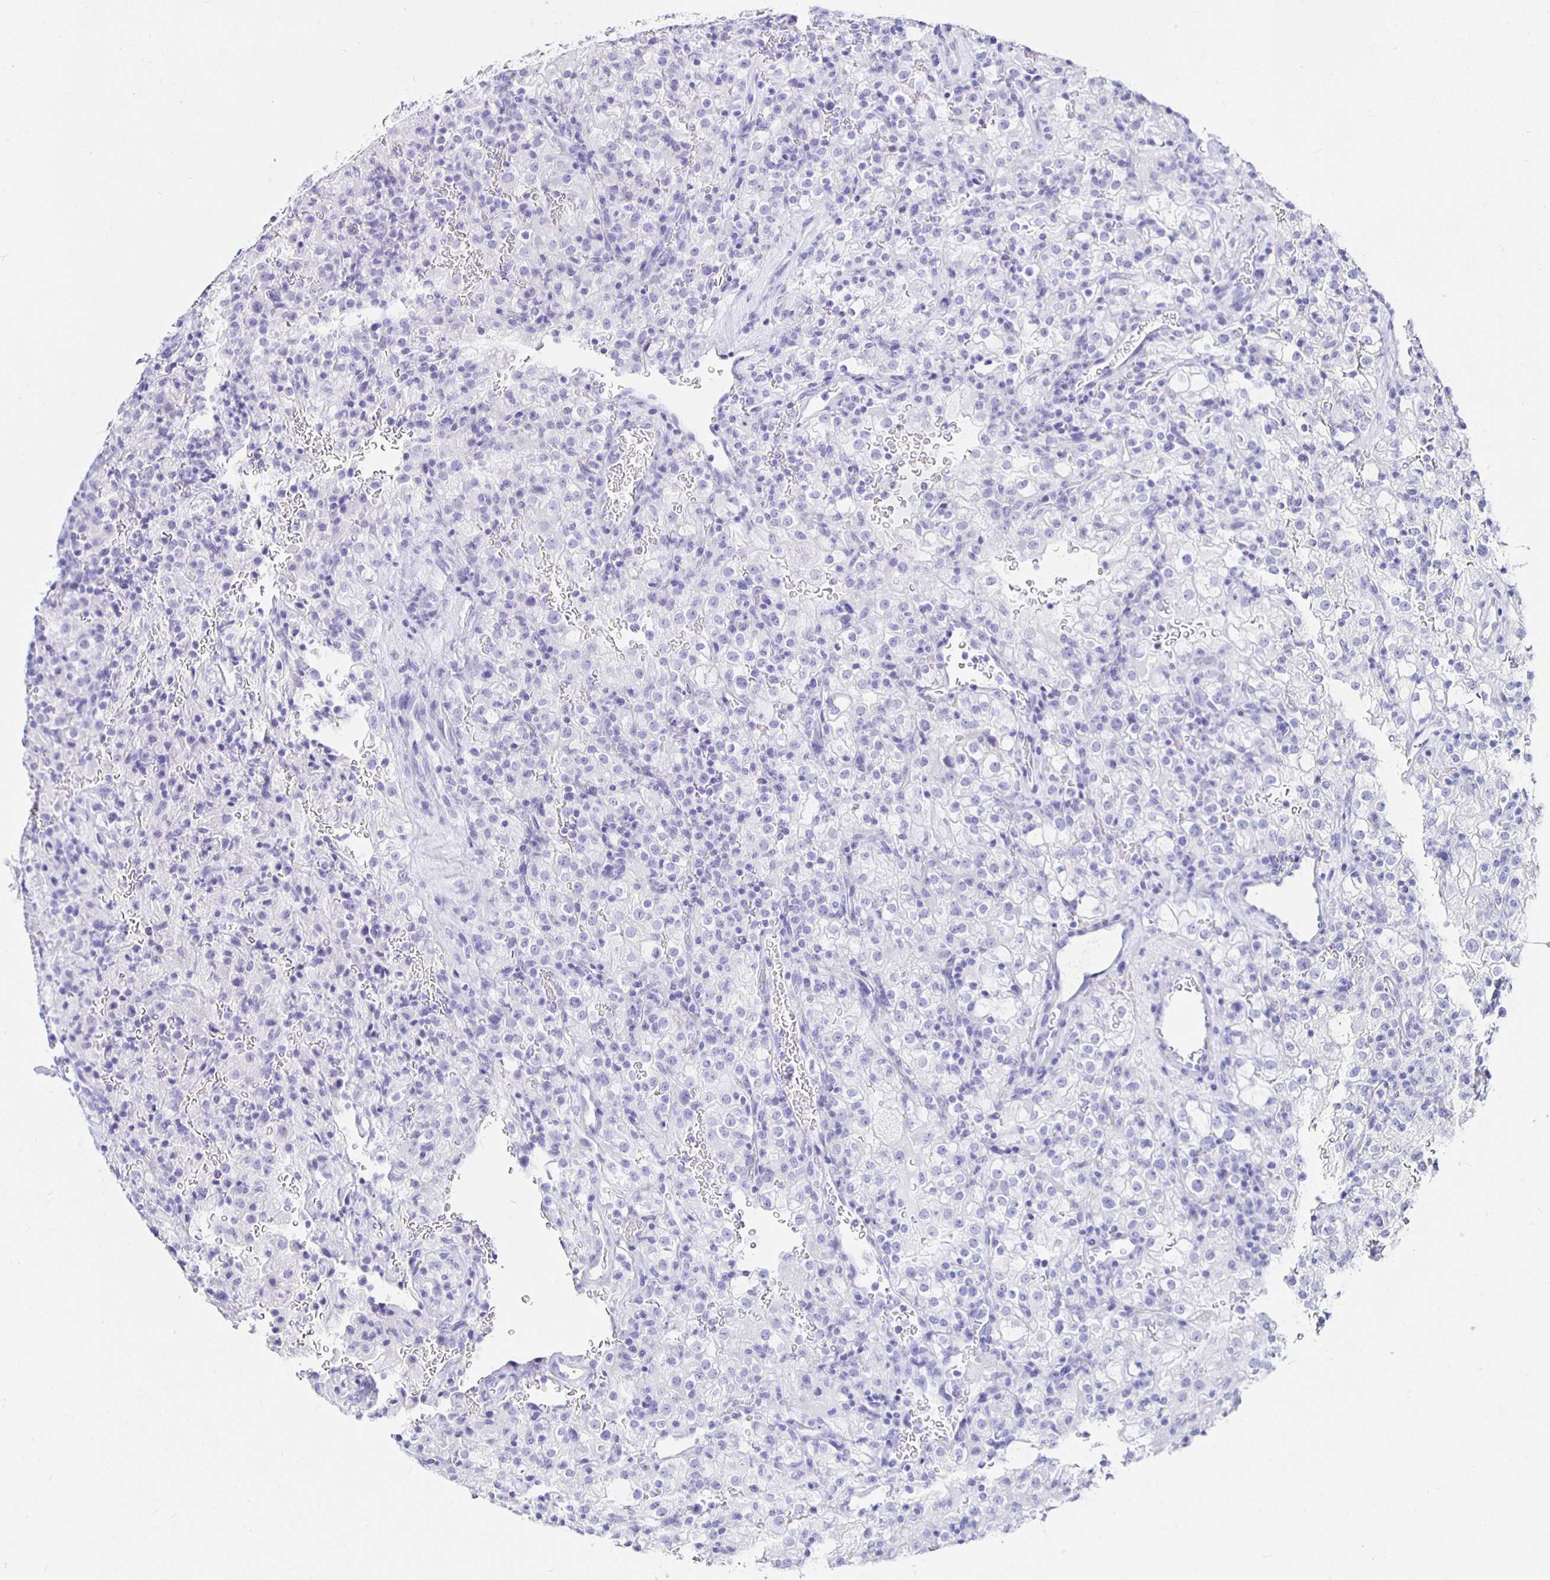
{"staining": {"intensity": "negative", "quantity": "none", "location": "none"}, "tissue": "renal cancer", "cell_type": "Tumor cells", "image_type": "cancer", "snomed": [{"axis": "morphology", "description": "Adenocarcinoma, NOS"}, {"axis": "topography", "description": "Kidney"}], "caption": "Tumor cells show no significant protein positivity in renal adenocarcinoma.", "gene": "UMOD", "patient": {"sex": "female", "age": 74}}